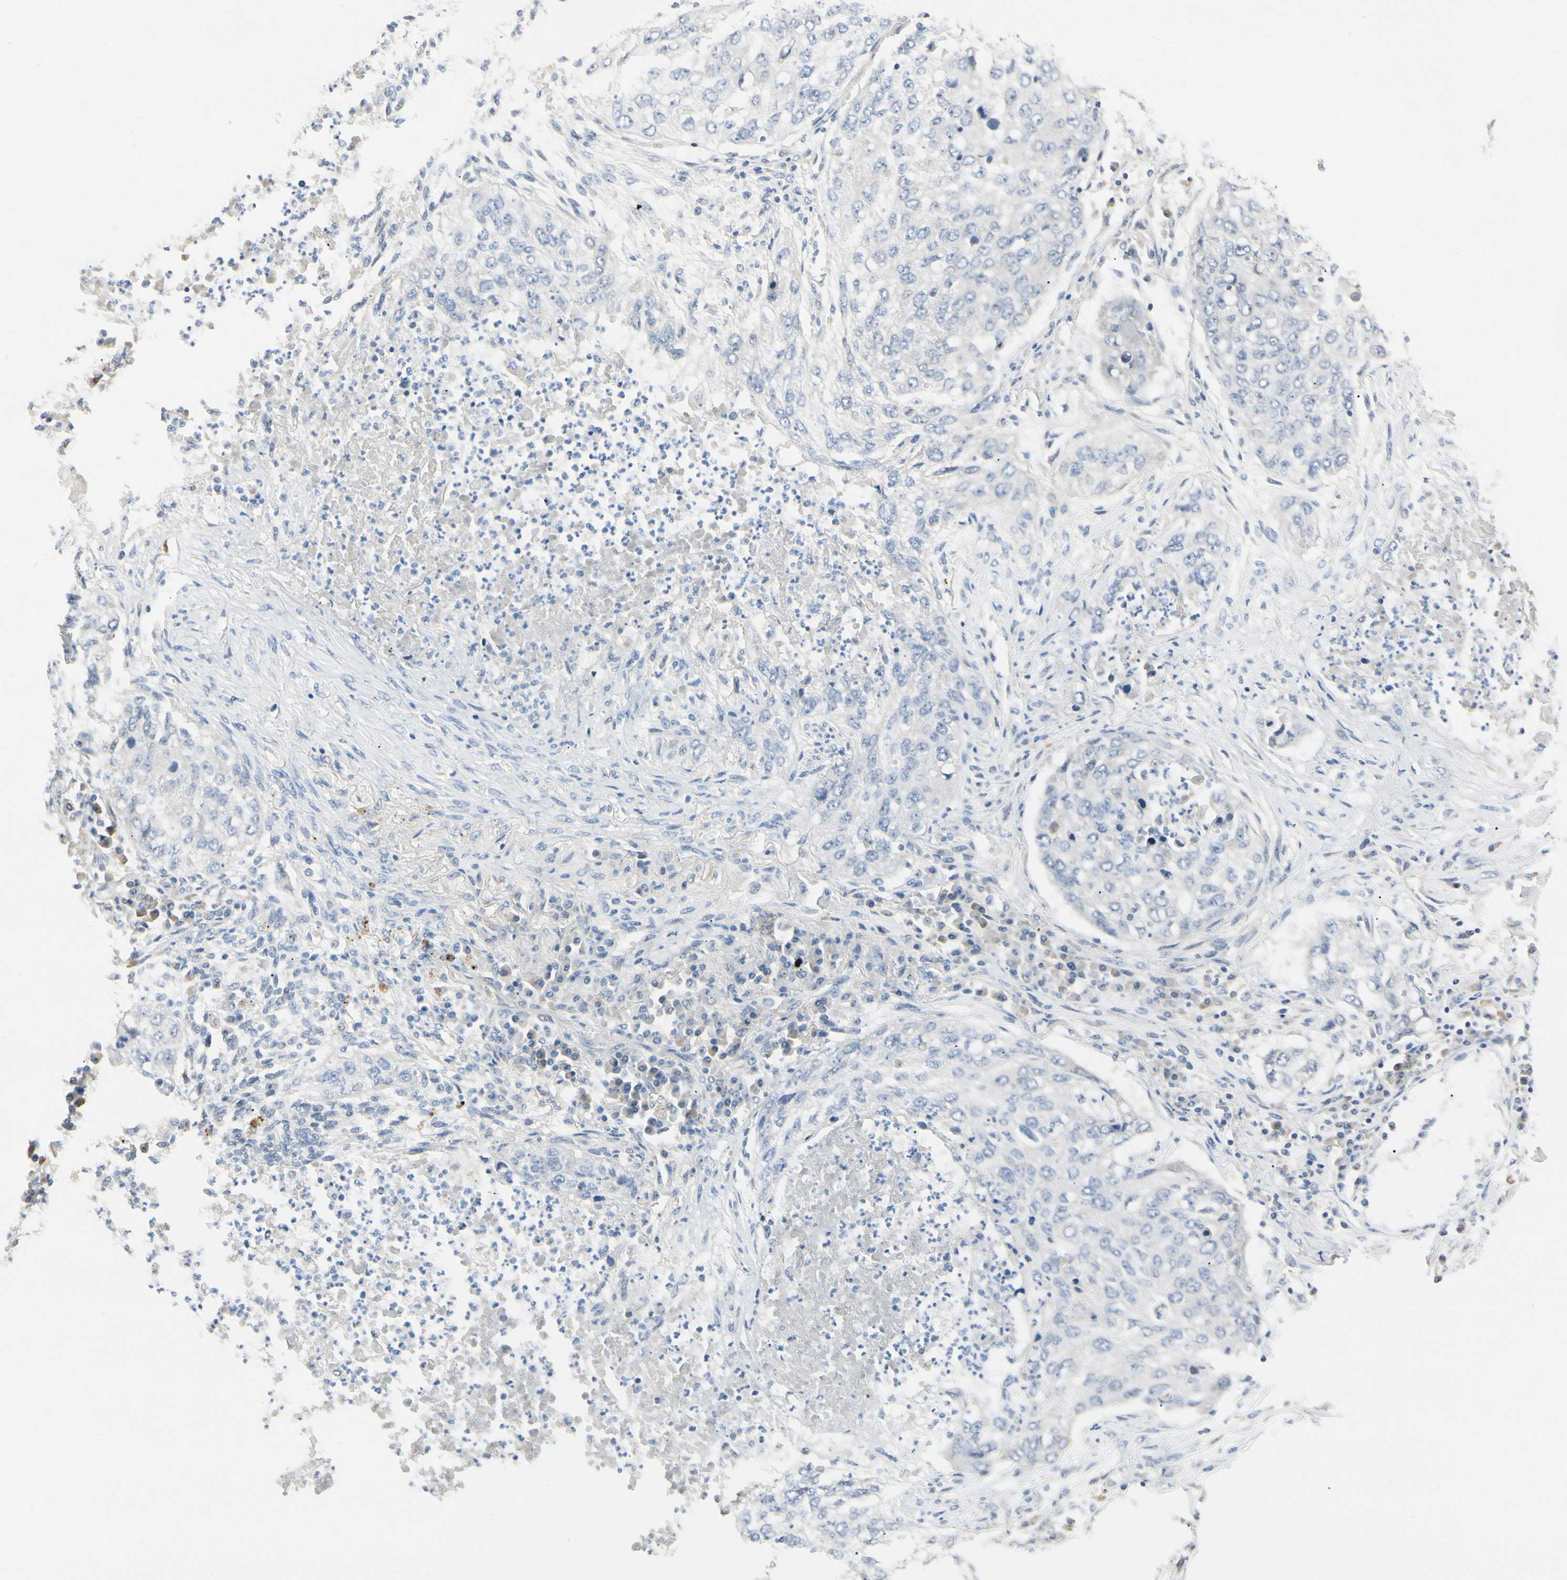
{"staining": {"intensity": "negative", "quantity": "none", "location": "none"}, "tissue": "lung cancer", "cell_type": "Tumor cells", "image_type": "cancer", "snomed": [{"axis": "morphology", "description": "Squamous cell carcinoma, NOS"}, {"axis": "topography", "description": "Lung"}], "caption": "Tumor cells show no significant protein staining in lung squamous cell carcinoma.", "gene": "AMPH", "patient": {"sex": "female", "age": 63}}